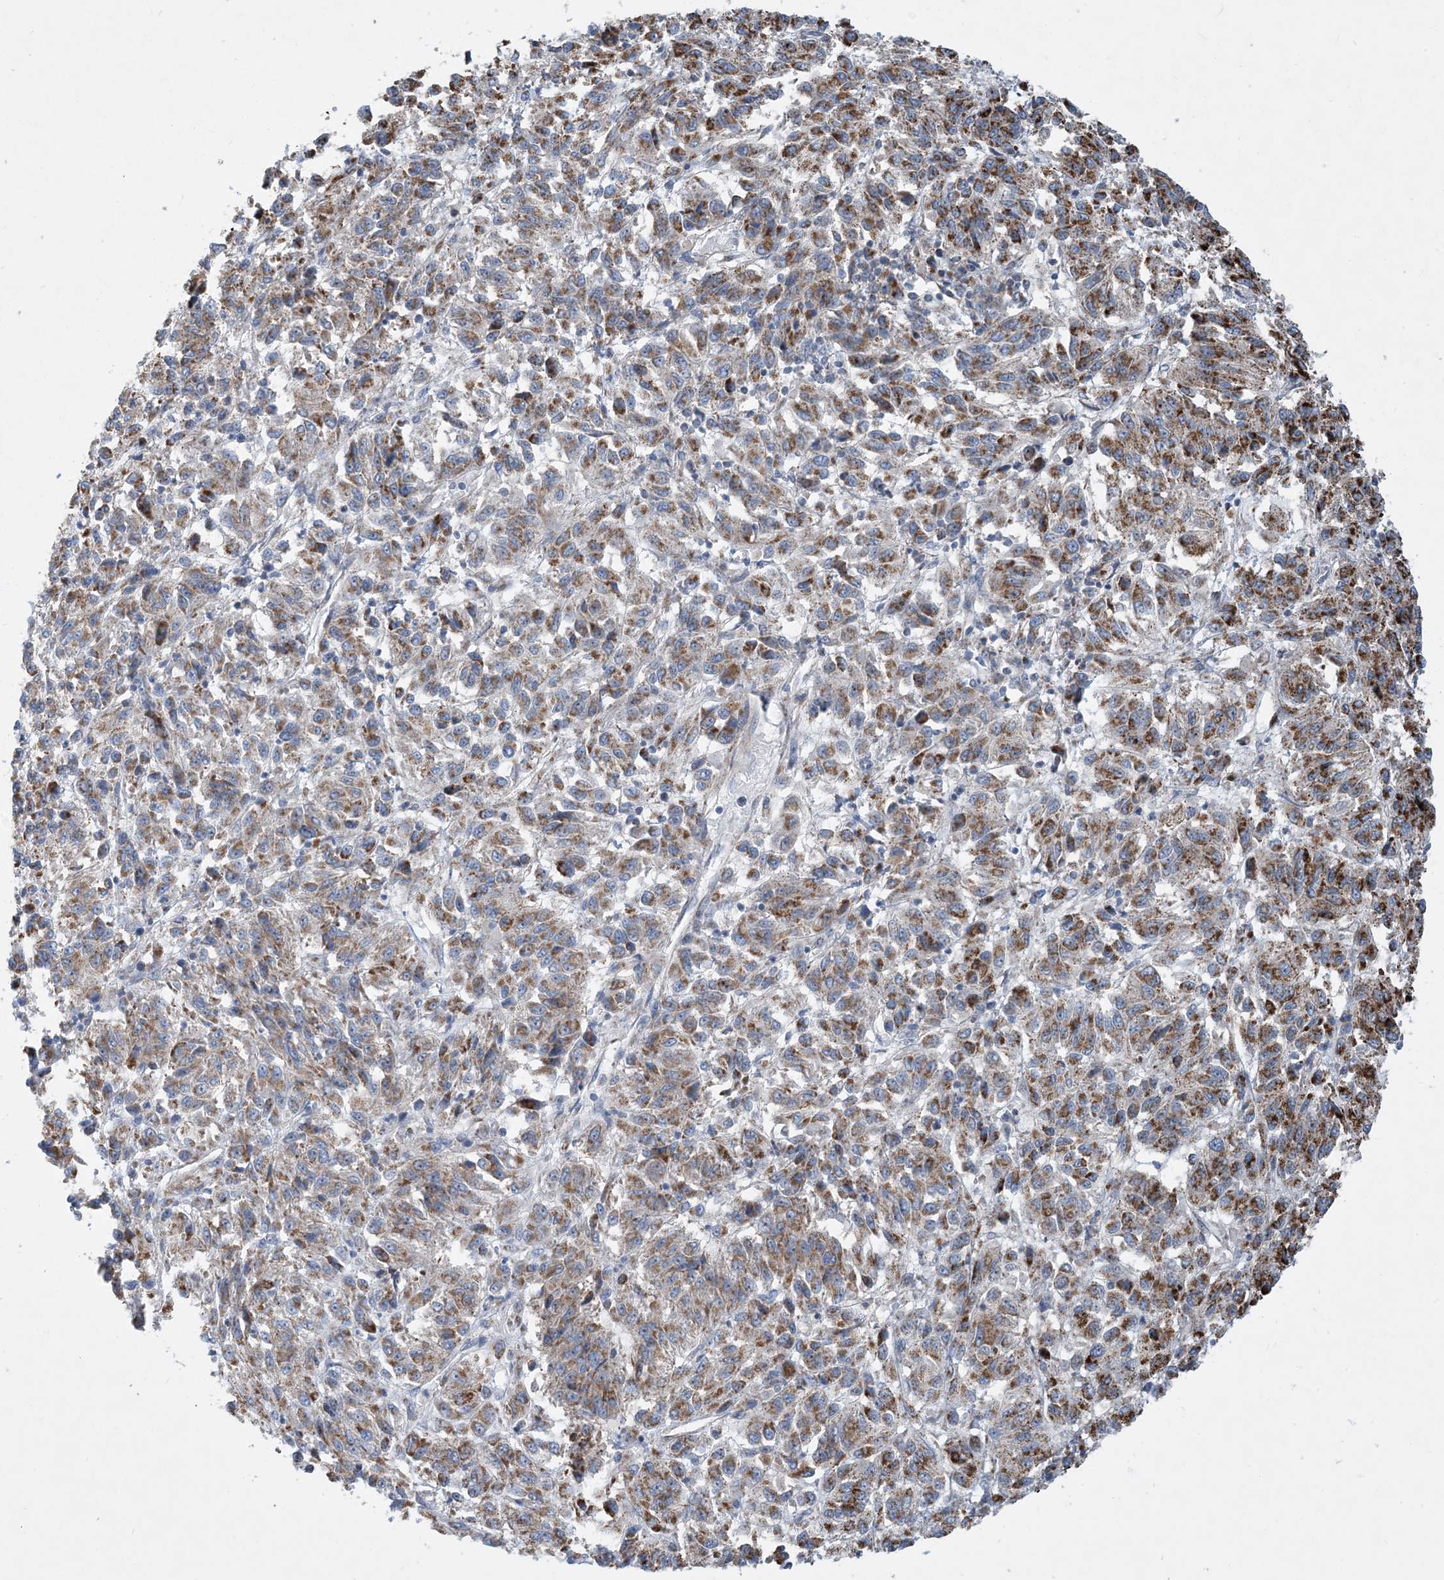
{"staining": {"intensity": "moderate", "quantity": ">75%", "location": "cytoplasmic/membranous"}, "tissue": "melanoma", "cell_type": "Tumor cells", "image_type": "cancer", "snomed": [{"axis": "morphology", "description": "Malignant melanoma, Metastatic site"}, {"axis": "topography", "description": "Lung"}], "caption": "Protein staining of malignant melanoma (metastatic site) tissue reveals moderate cytoplasmic/membranous staining in approximately >75% of tumor cells. The staining was performed using DAB, with brown indicating positive protein expression. Nuclei are stained blue with hematoxylin.", "gene": "PCDHGA1", "patient": {"sex": "male", "age": 64}}